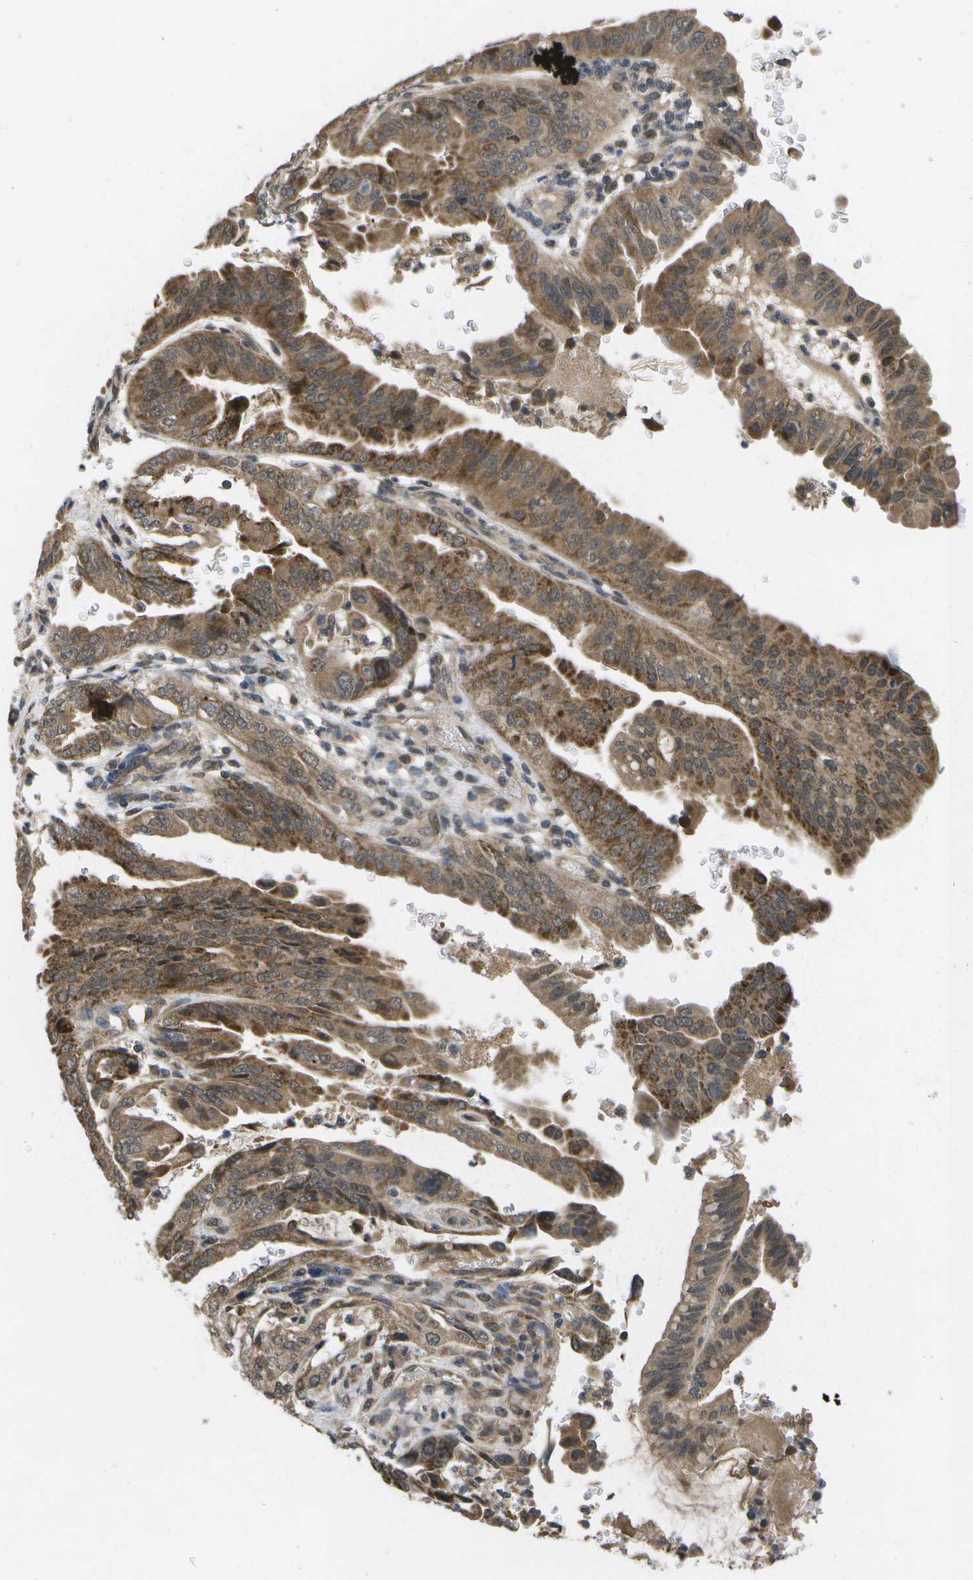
{"staining": {"intensity": "moderate", "quantity": ">75%", "location": "cytoplasmic/membranous"}, "tissue": "pancreatic cancer", "cell_type": "Tumor cells", "image_type": "cancer", "snomed": [{"axis": "morphology", "description": "Adenocarcinoma, NOS"}, {"axis": "topography", "description": "Pancreas"}], "caption": "The photomicrograph demonstrates staining of pancreatic cancer, revealing moderate cytoplasmic/membranous protein expression (brown color) within tumor cells. The protein is shown in brown color, while the nuclei are stained blue.", "gene": "ALAS1", "patient": {"sex": "male", "age": 70}}